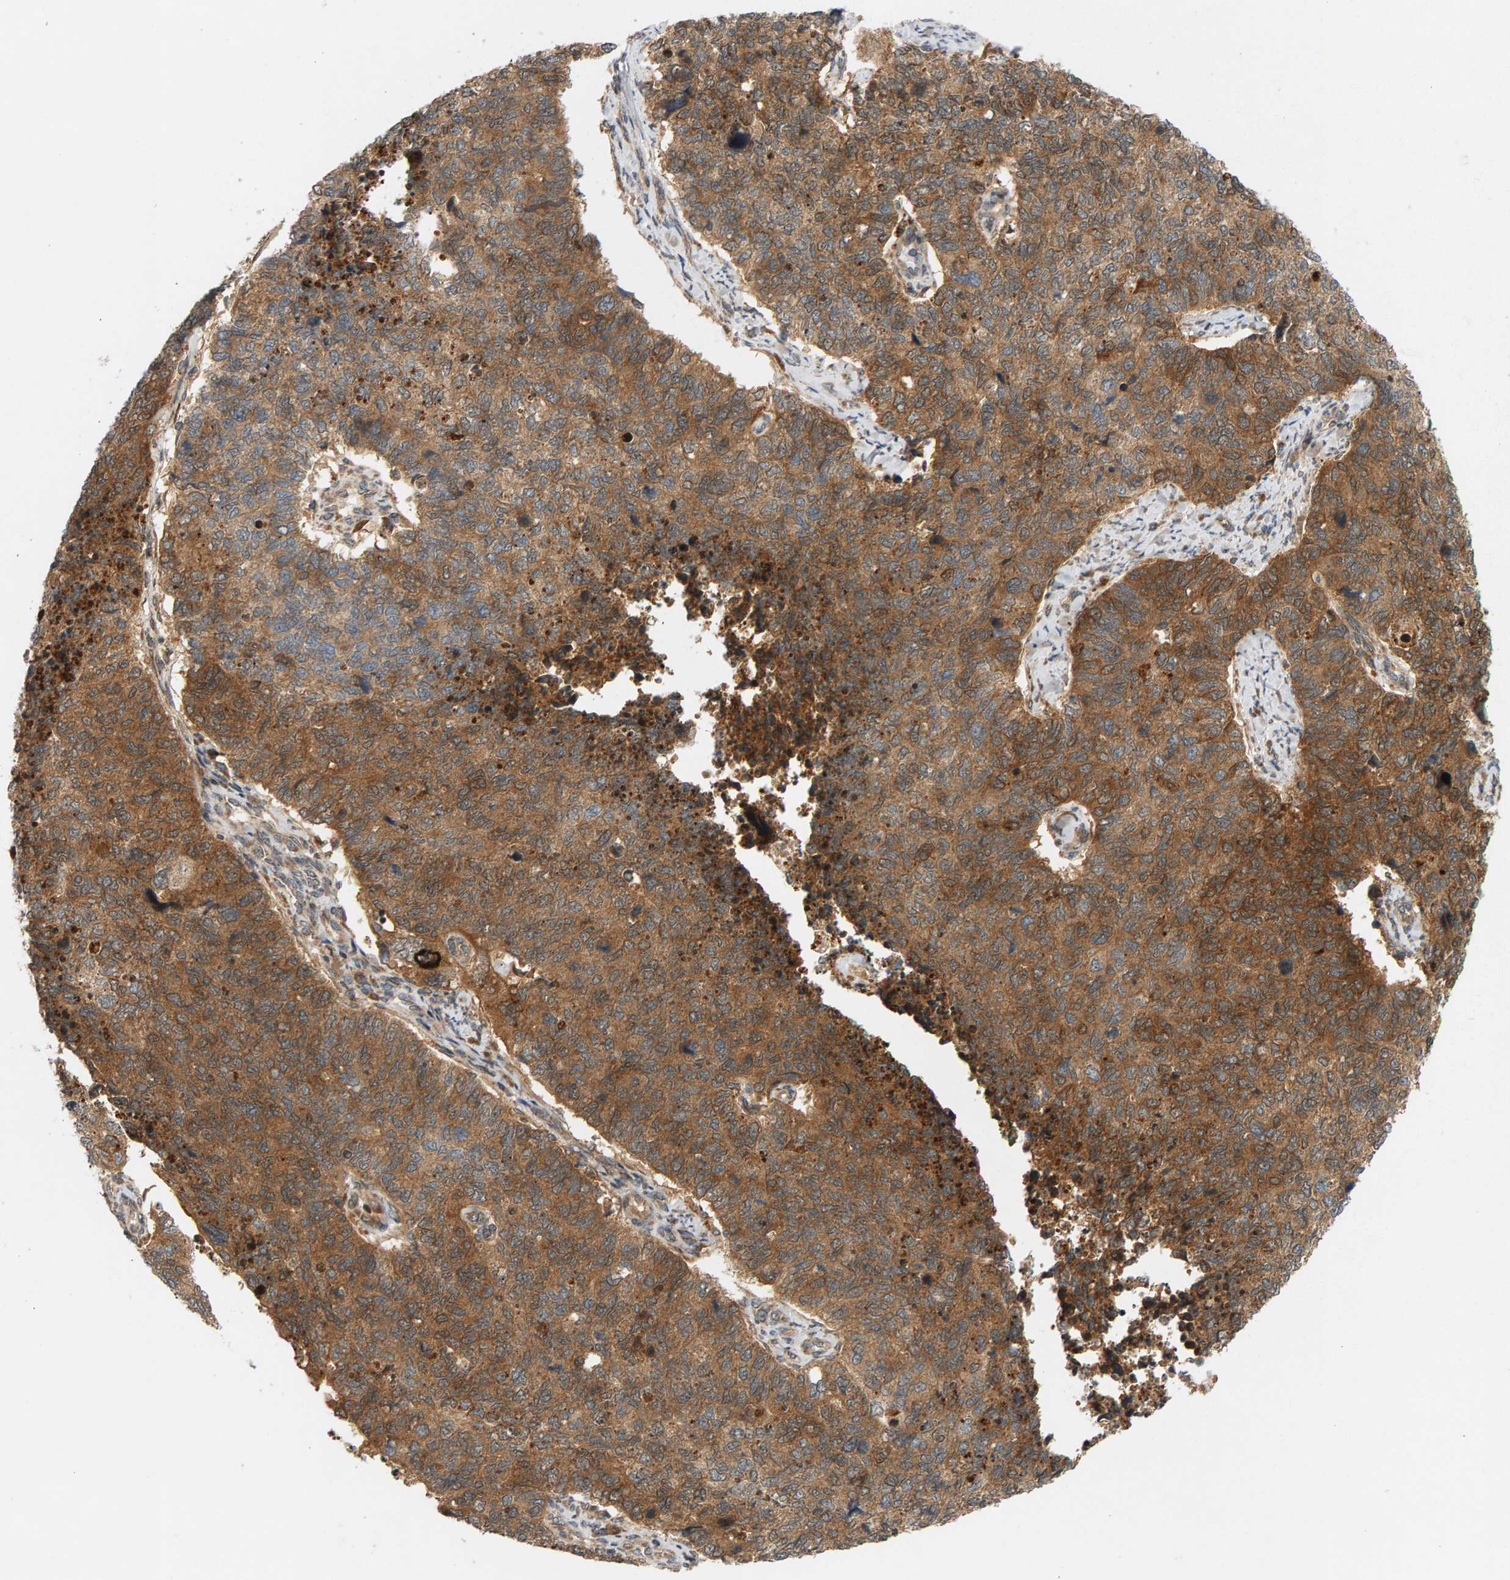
{"staining": {"intensity": "moderate", "quantity": ">75%", "location": "cytoplasmic/membranous"}, "tissue": "cervical cancer", "cell_type": "Tumor cells", "image_type": "cancer", "snomed": [{"axis": "morphology", "description": "Squamous cell carcinoma, NOS"}, {"axis": "topography", "description": "Cervix"}], "caption": "Protein staining displays moderate cytoplasmic/membranous positivity in approximately >75% of tumor cells in cervical cancer (squamous cell carcinoma).", "gene": "BAHCC1", "patient": {"sex": "female", "age": 63}}